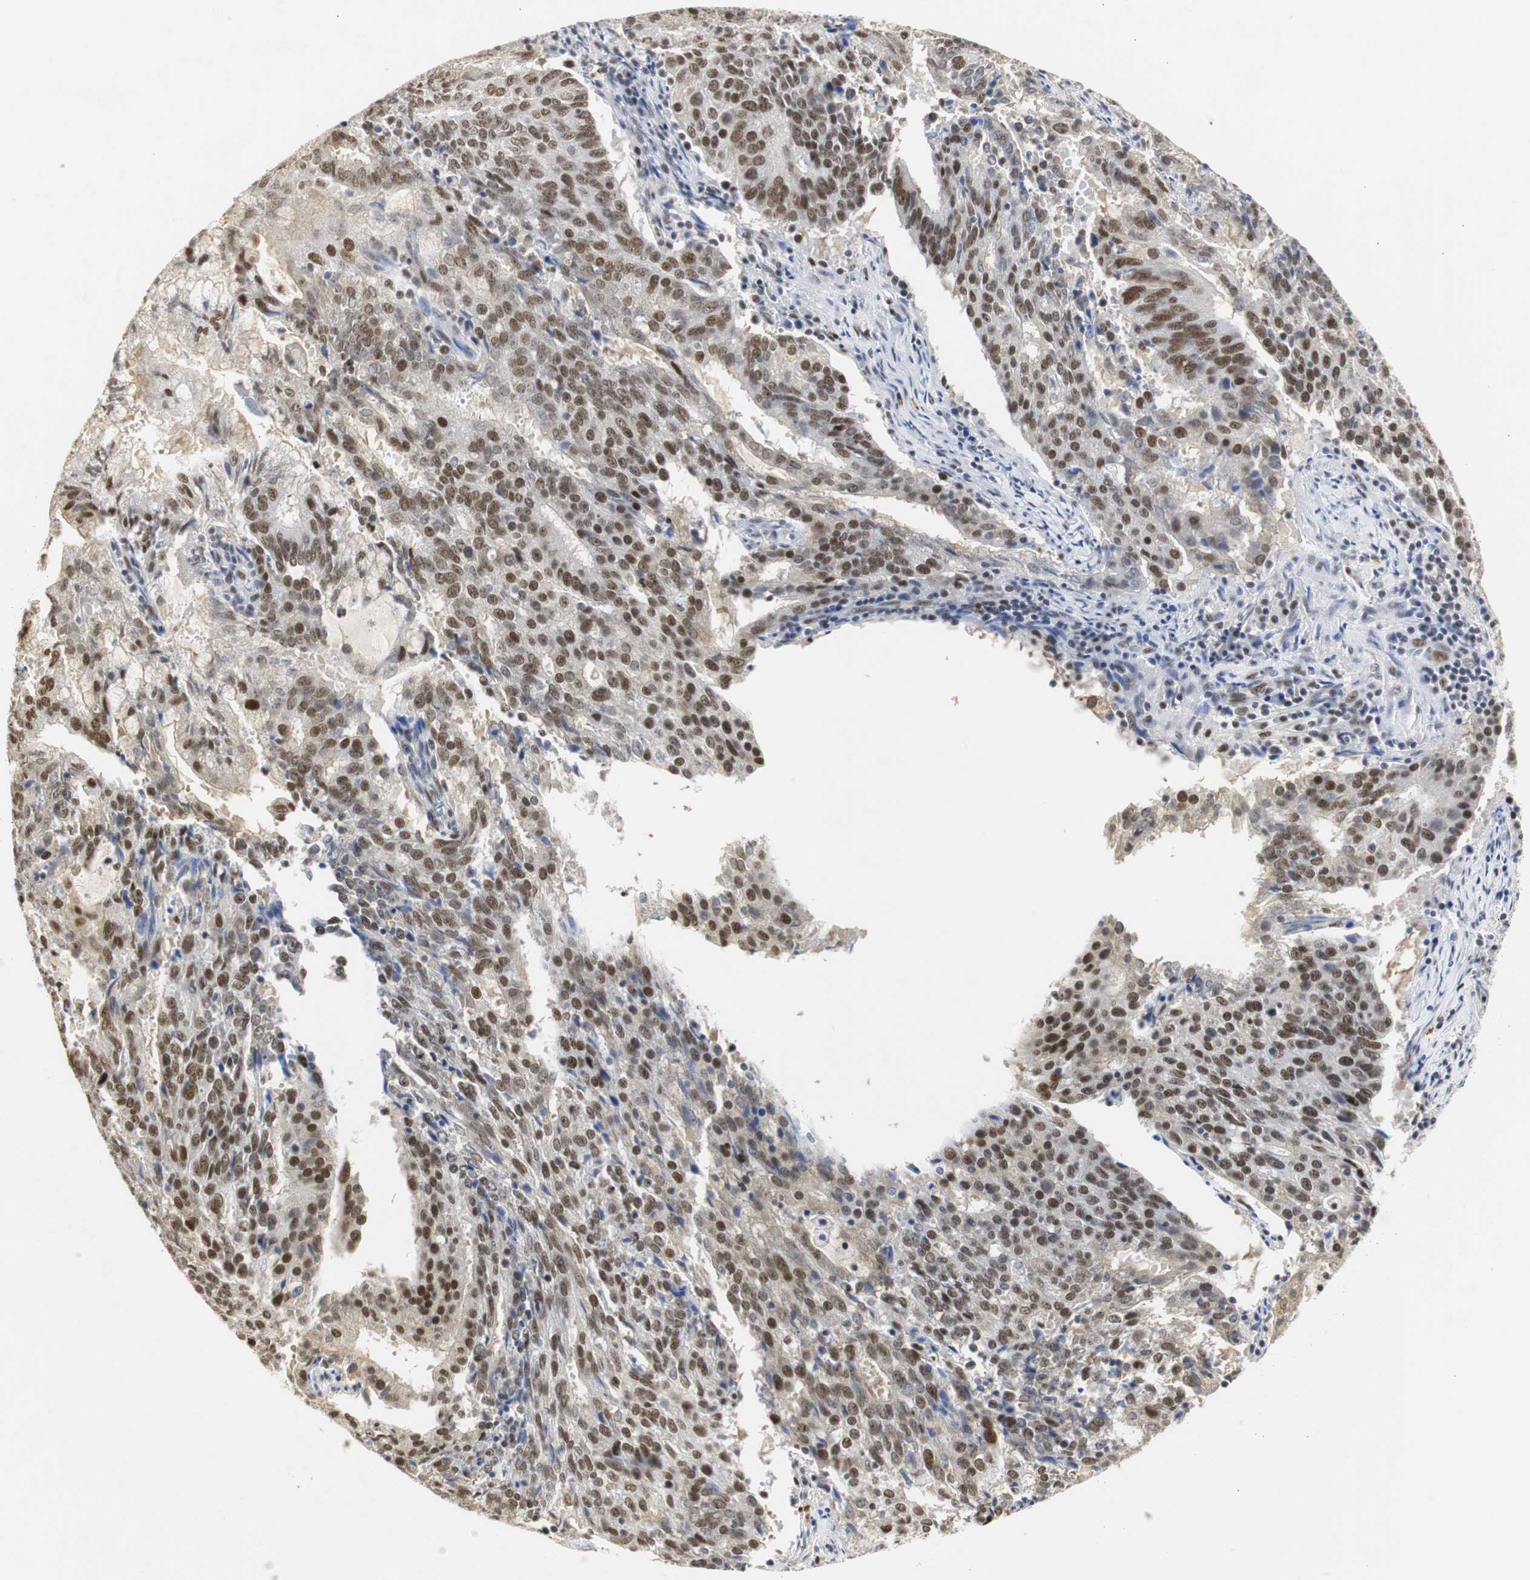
{"staining": {"intensity": "strong", "quantity": ">75%", "location": "nuclear"}, "tissue": "cervical cancer", "cell_type": "Tumor cells", "image_type": "cancer", "snomed": [{"axis": "morphology", "description": "Adenocarcinoma, NOS"}, {"axis": "topography", "description": "Cervix"}], "caption": "Immunohistochemical staining of human cervical cancer (adenocarcinoma) shows high levels of strong nuclear protein staining in approximately >75% of tumor cells.", "gene": "ZFC3H1", "patient": {"sex": "female", "age": 44}}